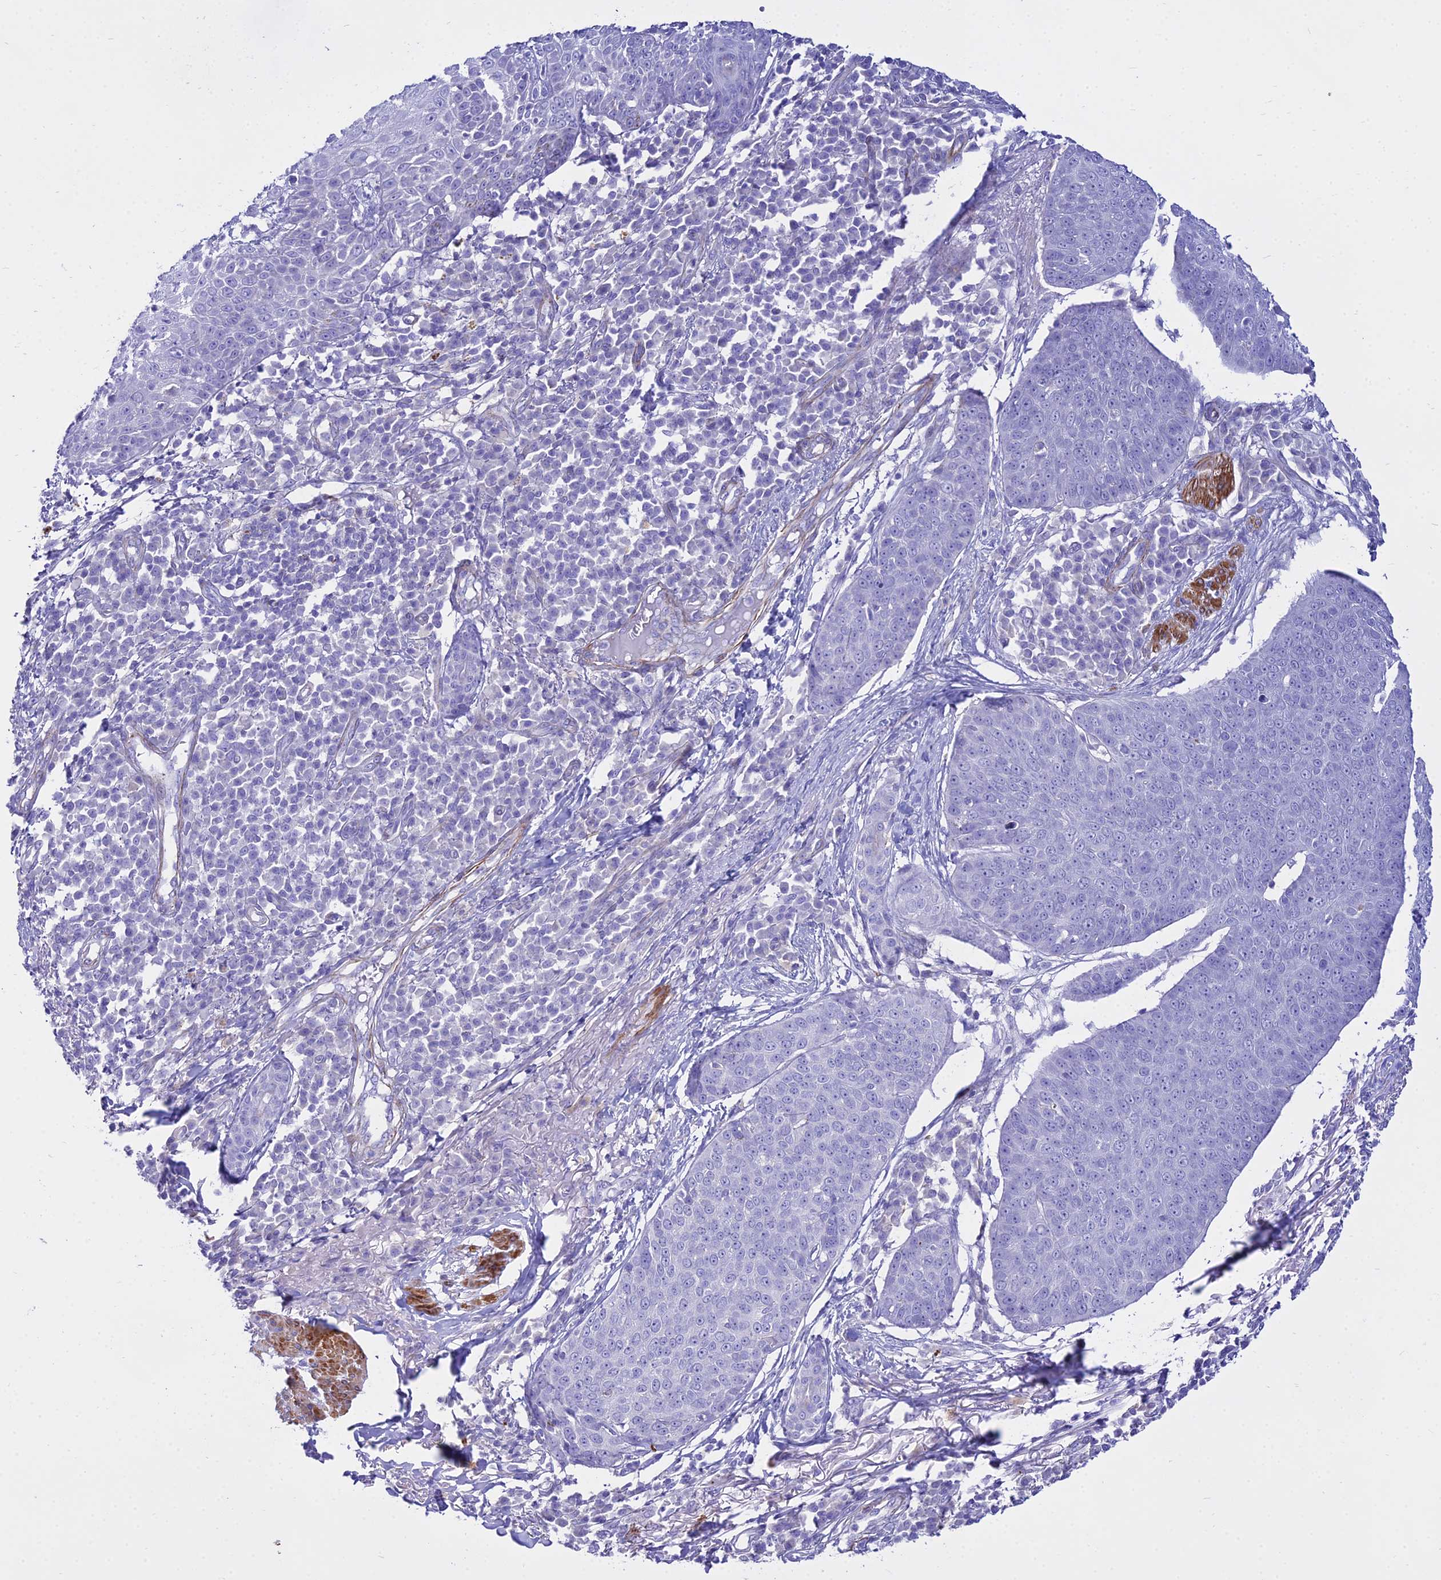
{"staining": {"intensity": "negative", "quantity": "none", "location": "none"}, "tissue": "skin cancer", "cell_type": "Tumor cells", "image_type": "cancer", "snomed": [{"axis": "morphology", "description": "Squamous cell carcinoma, NOS"}, {"axis": "topography", "description": "Skin"}], "caption": "Immunohistochemistry of squamous cell carcinoma (skin) reveals no positivity in tumor cells.", "gene": "DLX1", "patient": {"sex": "male", "age": 71}}